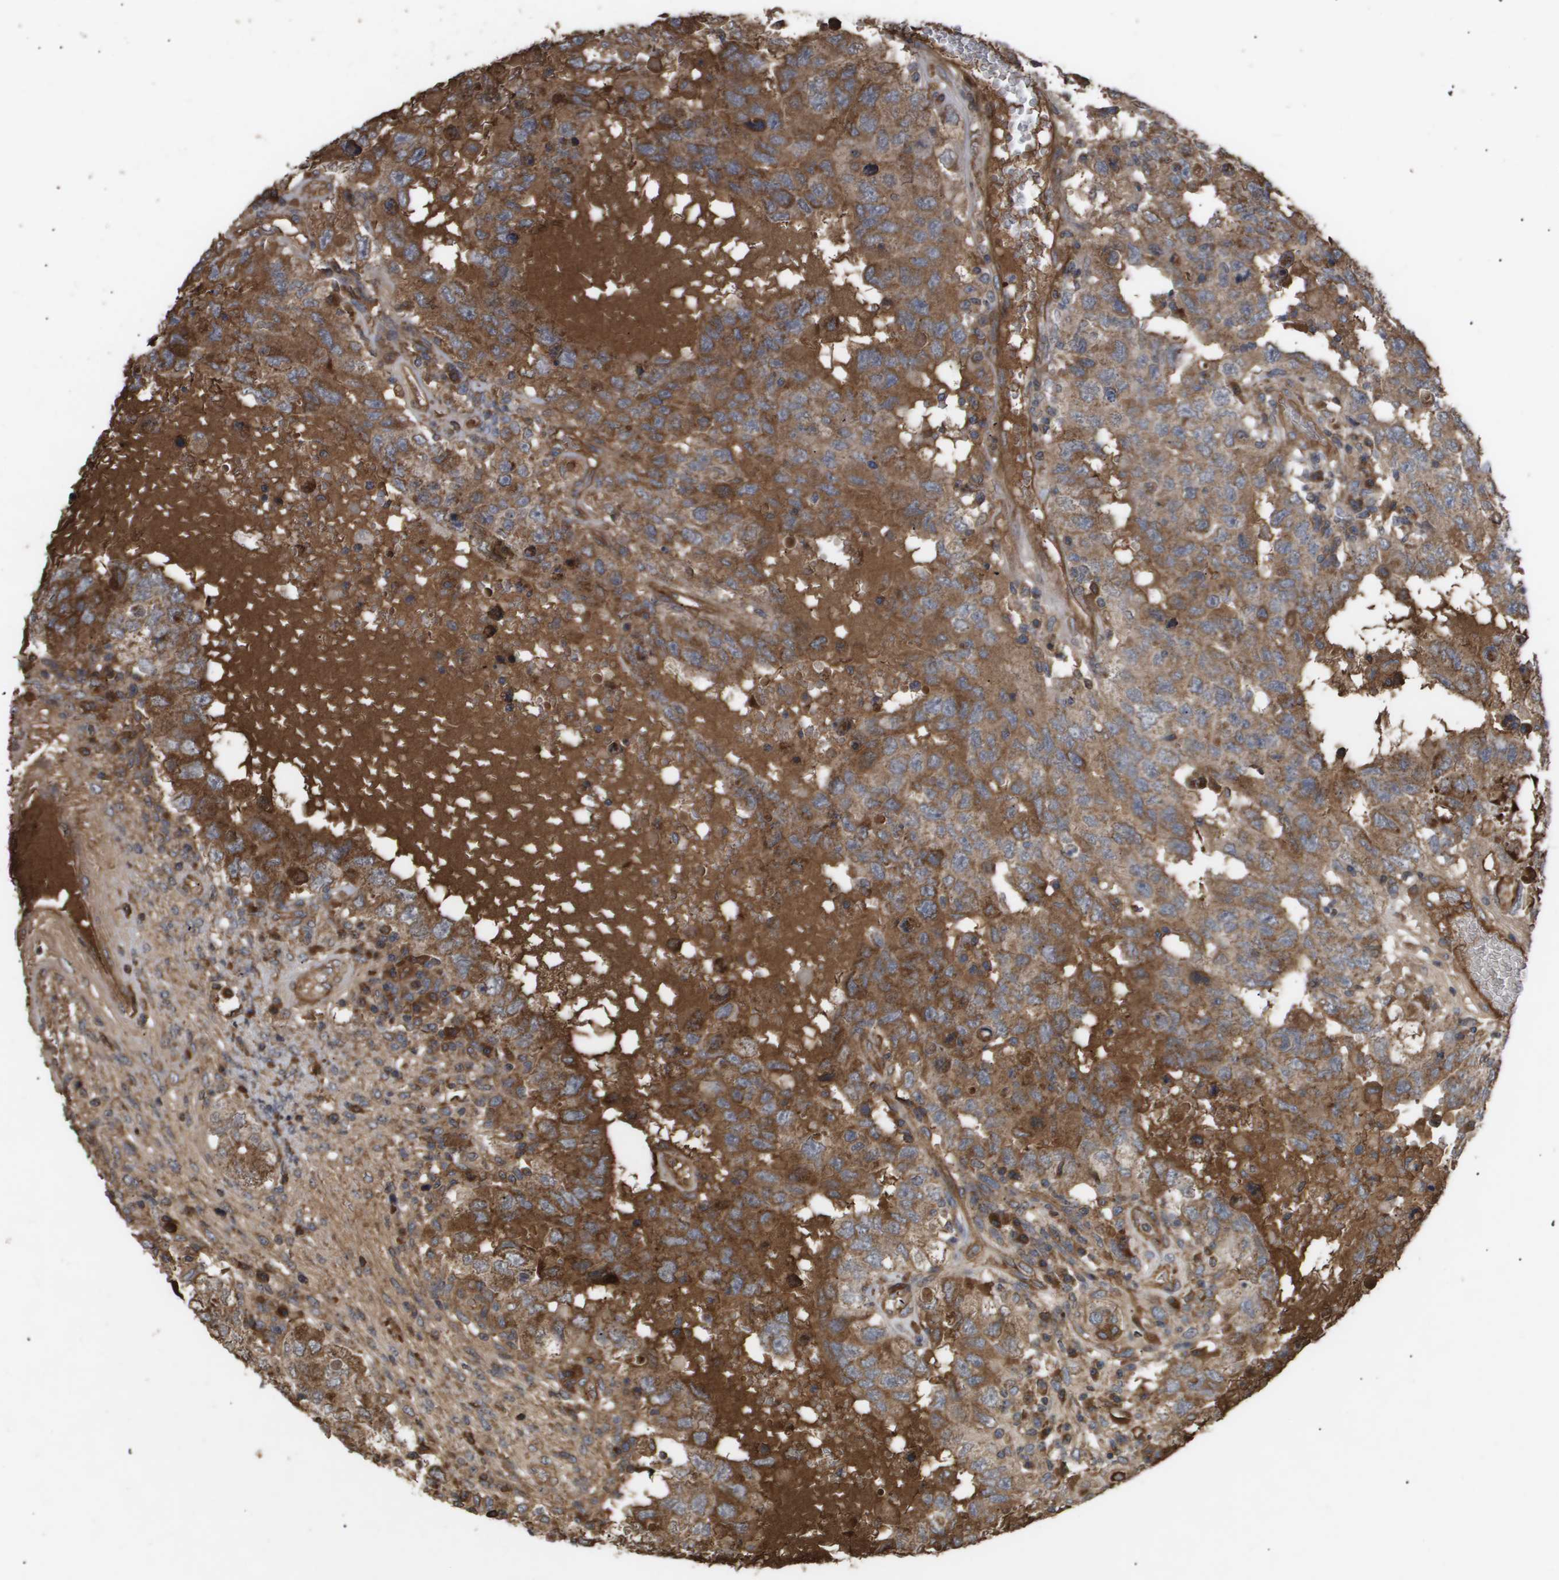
{"staining": {"intensity": "moderate", "quantity": ">75%", "location": "cytoplasmic/membranous"}, "tissue": "testis cancer", "cell_type": "Tumor cells", "image_type": "cancer", "snomed": [{"axis": "morphology", "description": "Carcinoma, Embryonal, NOS"}, {"axis": "topography", "description": "Testis"}], "caption": "About >75% of tumor cells in testis cancer (embryonal carcinoma) display moderate cytoplasmic/membranous protein positivity as visualized by brown immunohistochemical staining.", "gene": "TNS1", "patient": {"sex": "male", "age": 26}}